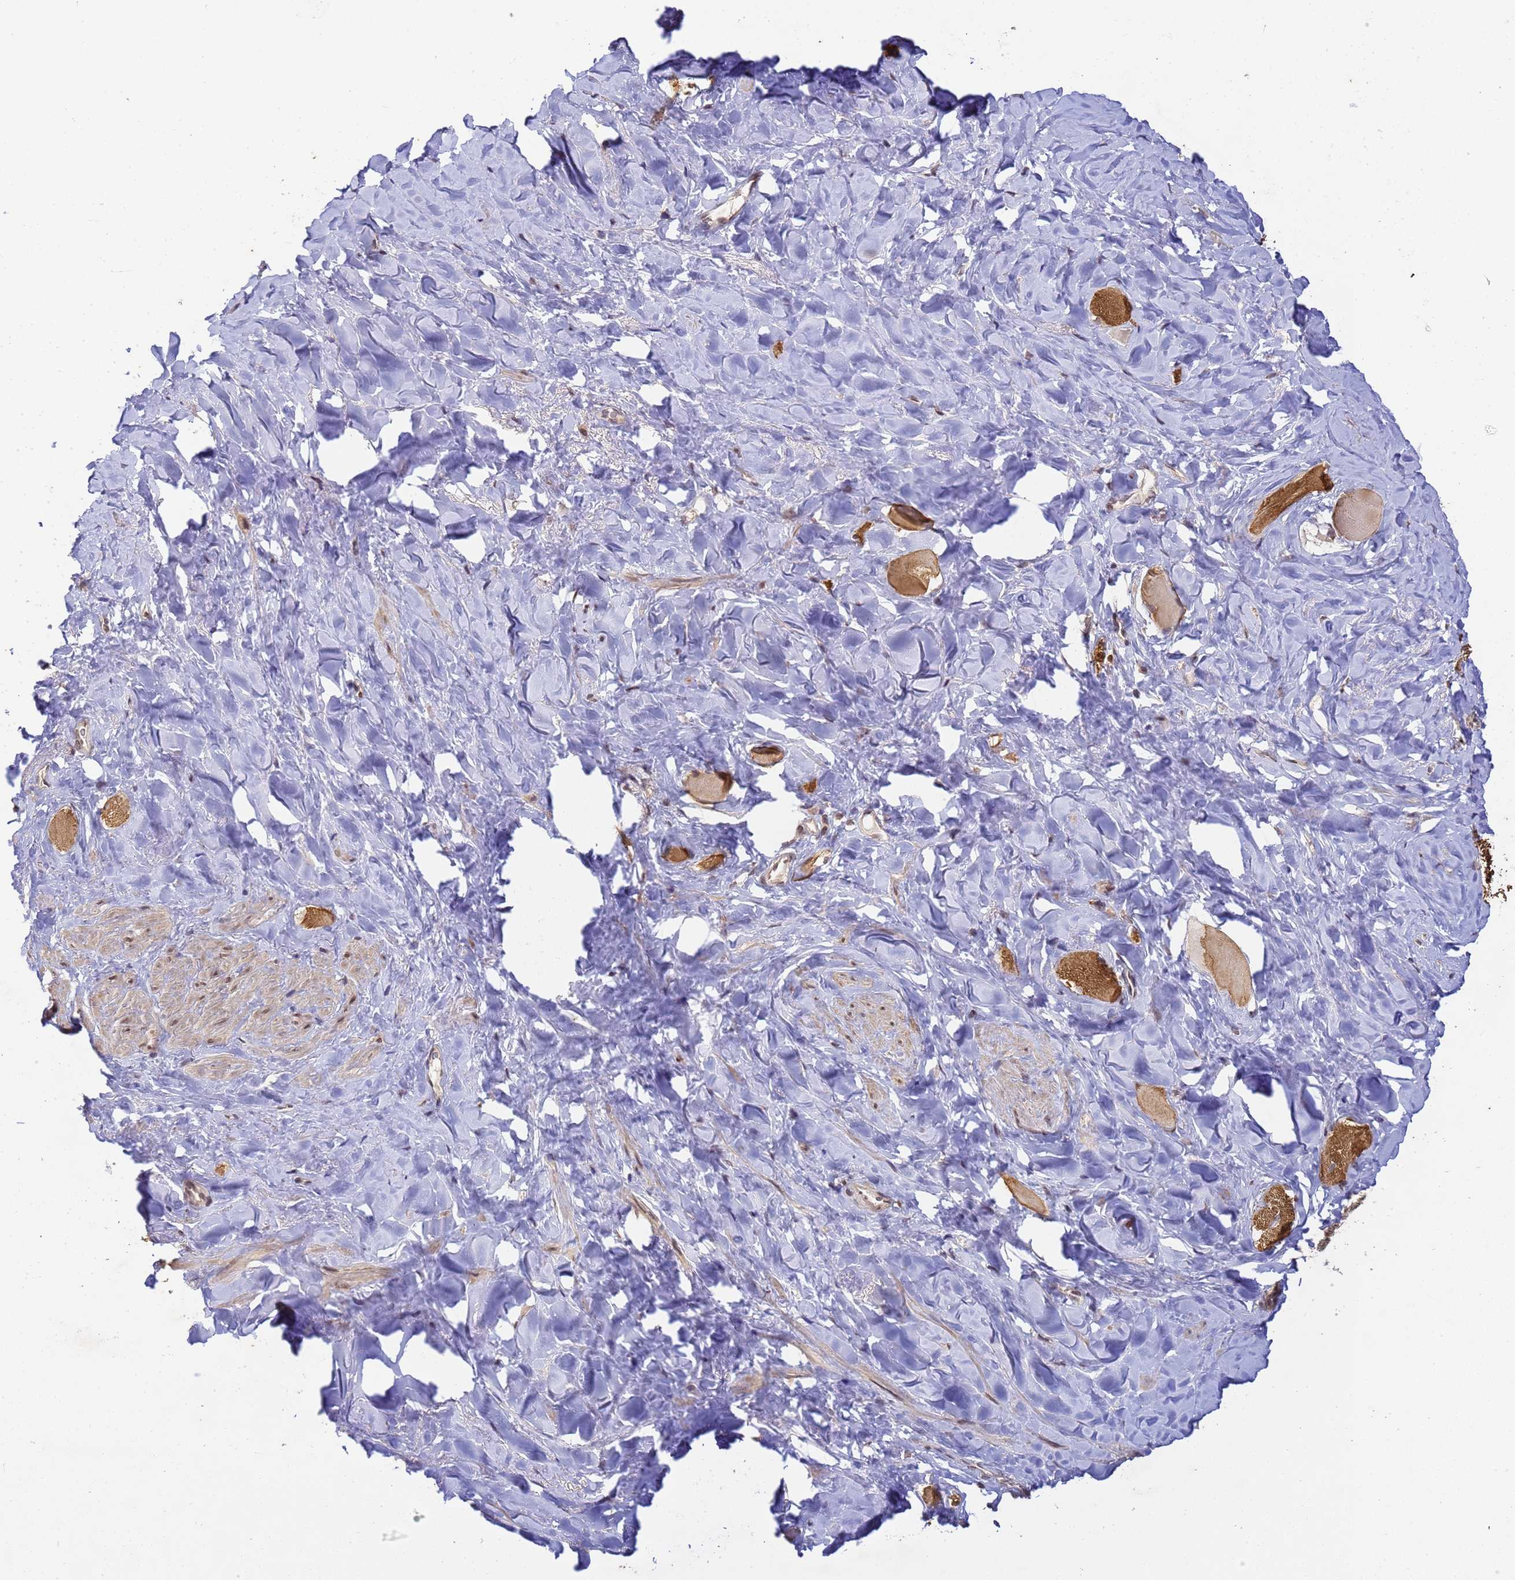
{"staining": {"intensity": "moderate", "quantity": "<25%", "location": "cytoplasmic/membranous"}, "tissue": "smooth muscle", "cell_type": "Smooth muscle cells", "image_type": "normal", "snomed": [{"axis": "morphology", "description": "Normal tissue, NOS"}, {"axis": "topography", "description": "Smooth muscle"}, {"axis": "topography", "description": "Peripheral nerve tissue"}], "caption": "An IHC micrograph of benign tissue is shown. Protein staining in brown shows moderate cytoplasmic/membranous positivity in smooth muscle within smooth muscle cells. (DAB = brown stain, brightfield microscopy at high magnification).", "gene": "MYL7", "patient": {"sex": "male", "age": 69}}